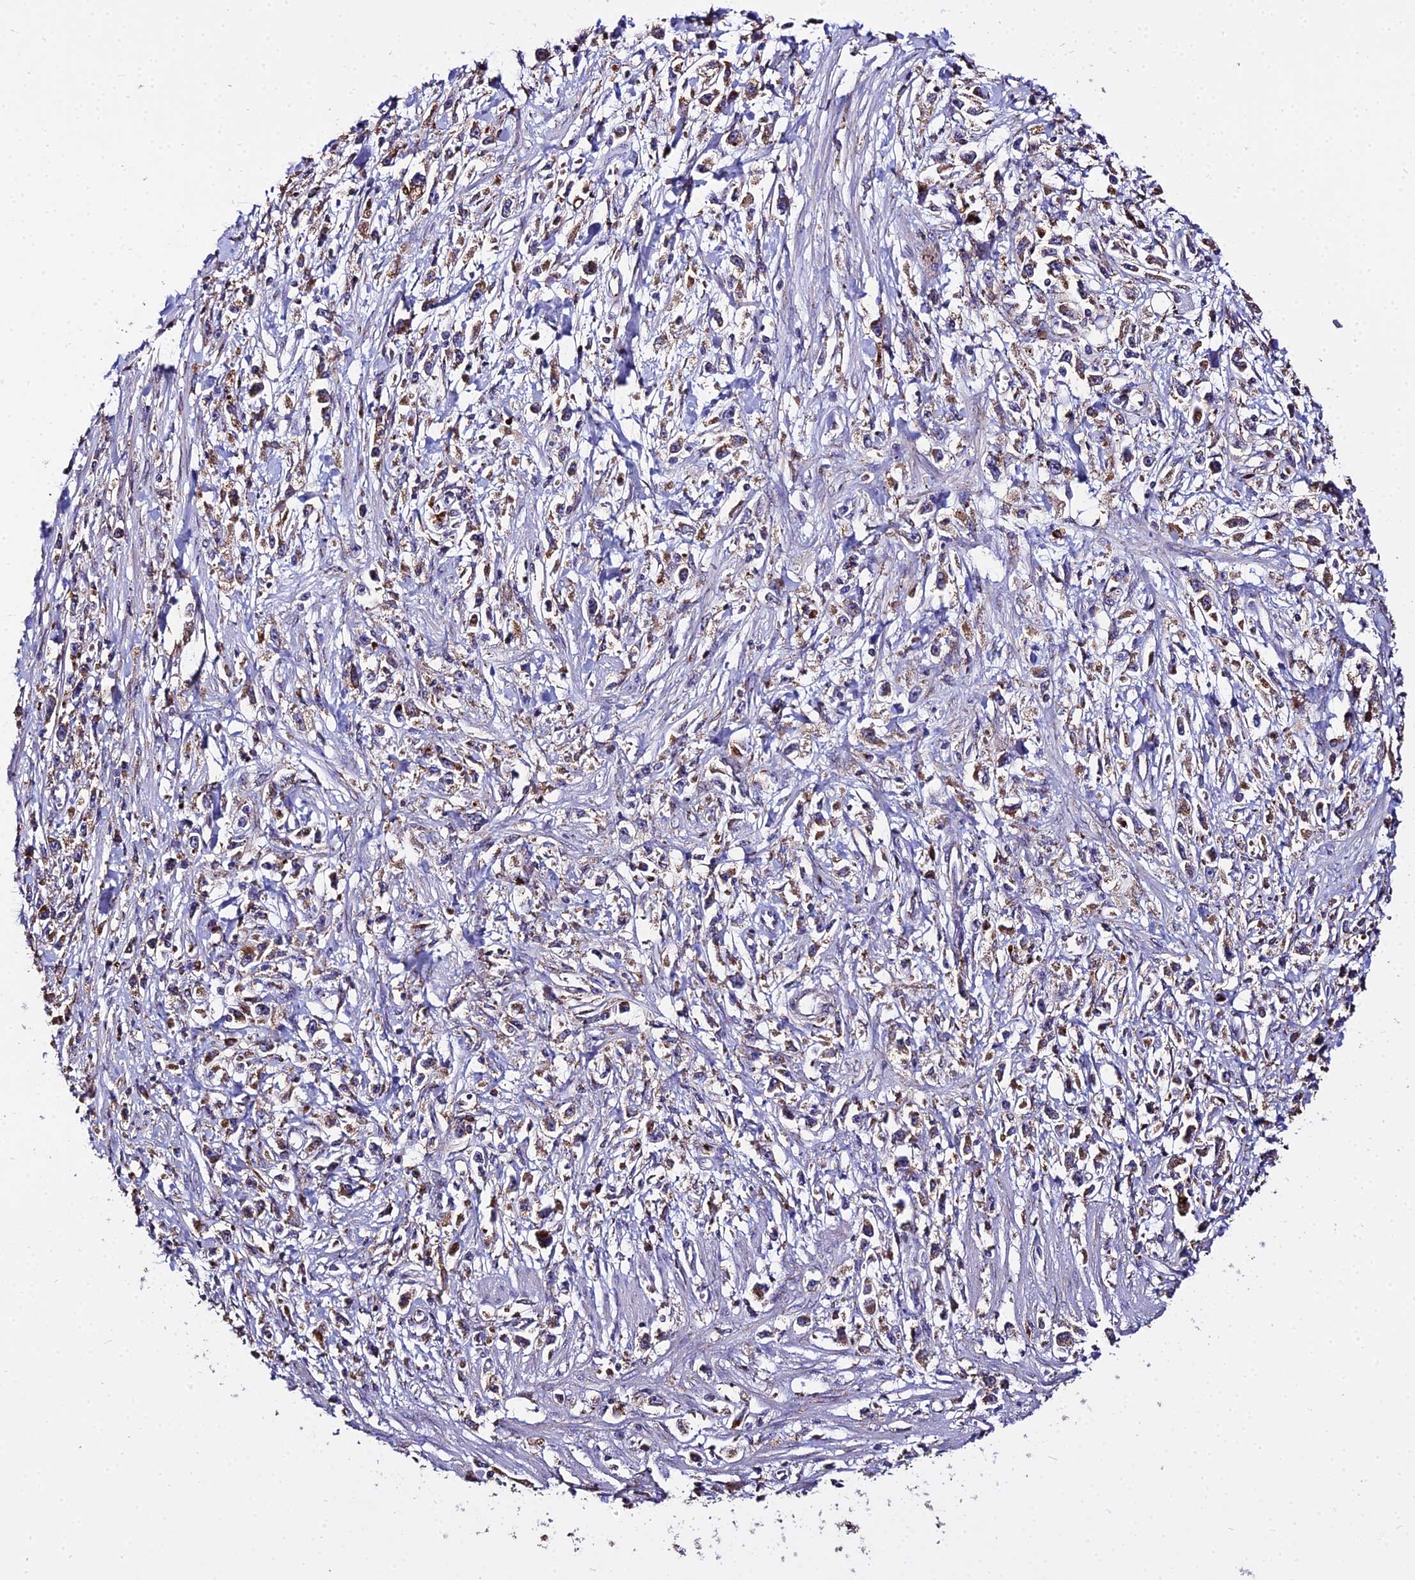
{"staining": {"intensity": "moderate", "quantity": "25%-75%", "location": "cytoplasmic/membranous"}, "tissue": "stomach cancer", "cell_type": "Tumor cells", "image_type": "cancer", "snomed": [{"axis": "morphology", "description": "Adenocarcinoma, NOS"}, {"axis": "topography", "description": "Stomach"}], "caption": "Stomach cancer (adenocarcinoma) stained with a protein marker exhibits moderate staining in tumor cells.", "gene": "PEX19", "patient": {"sex": "female", "age": 59}}